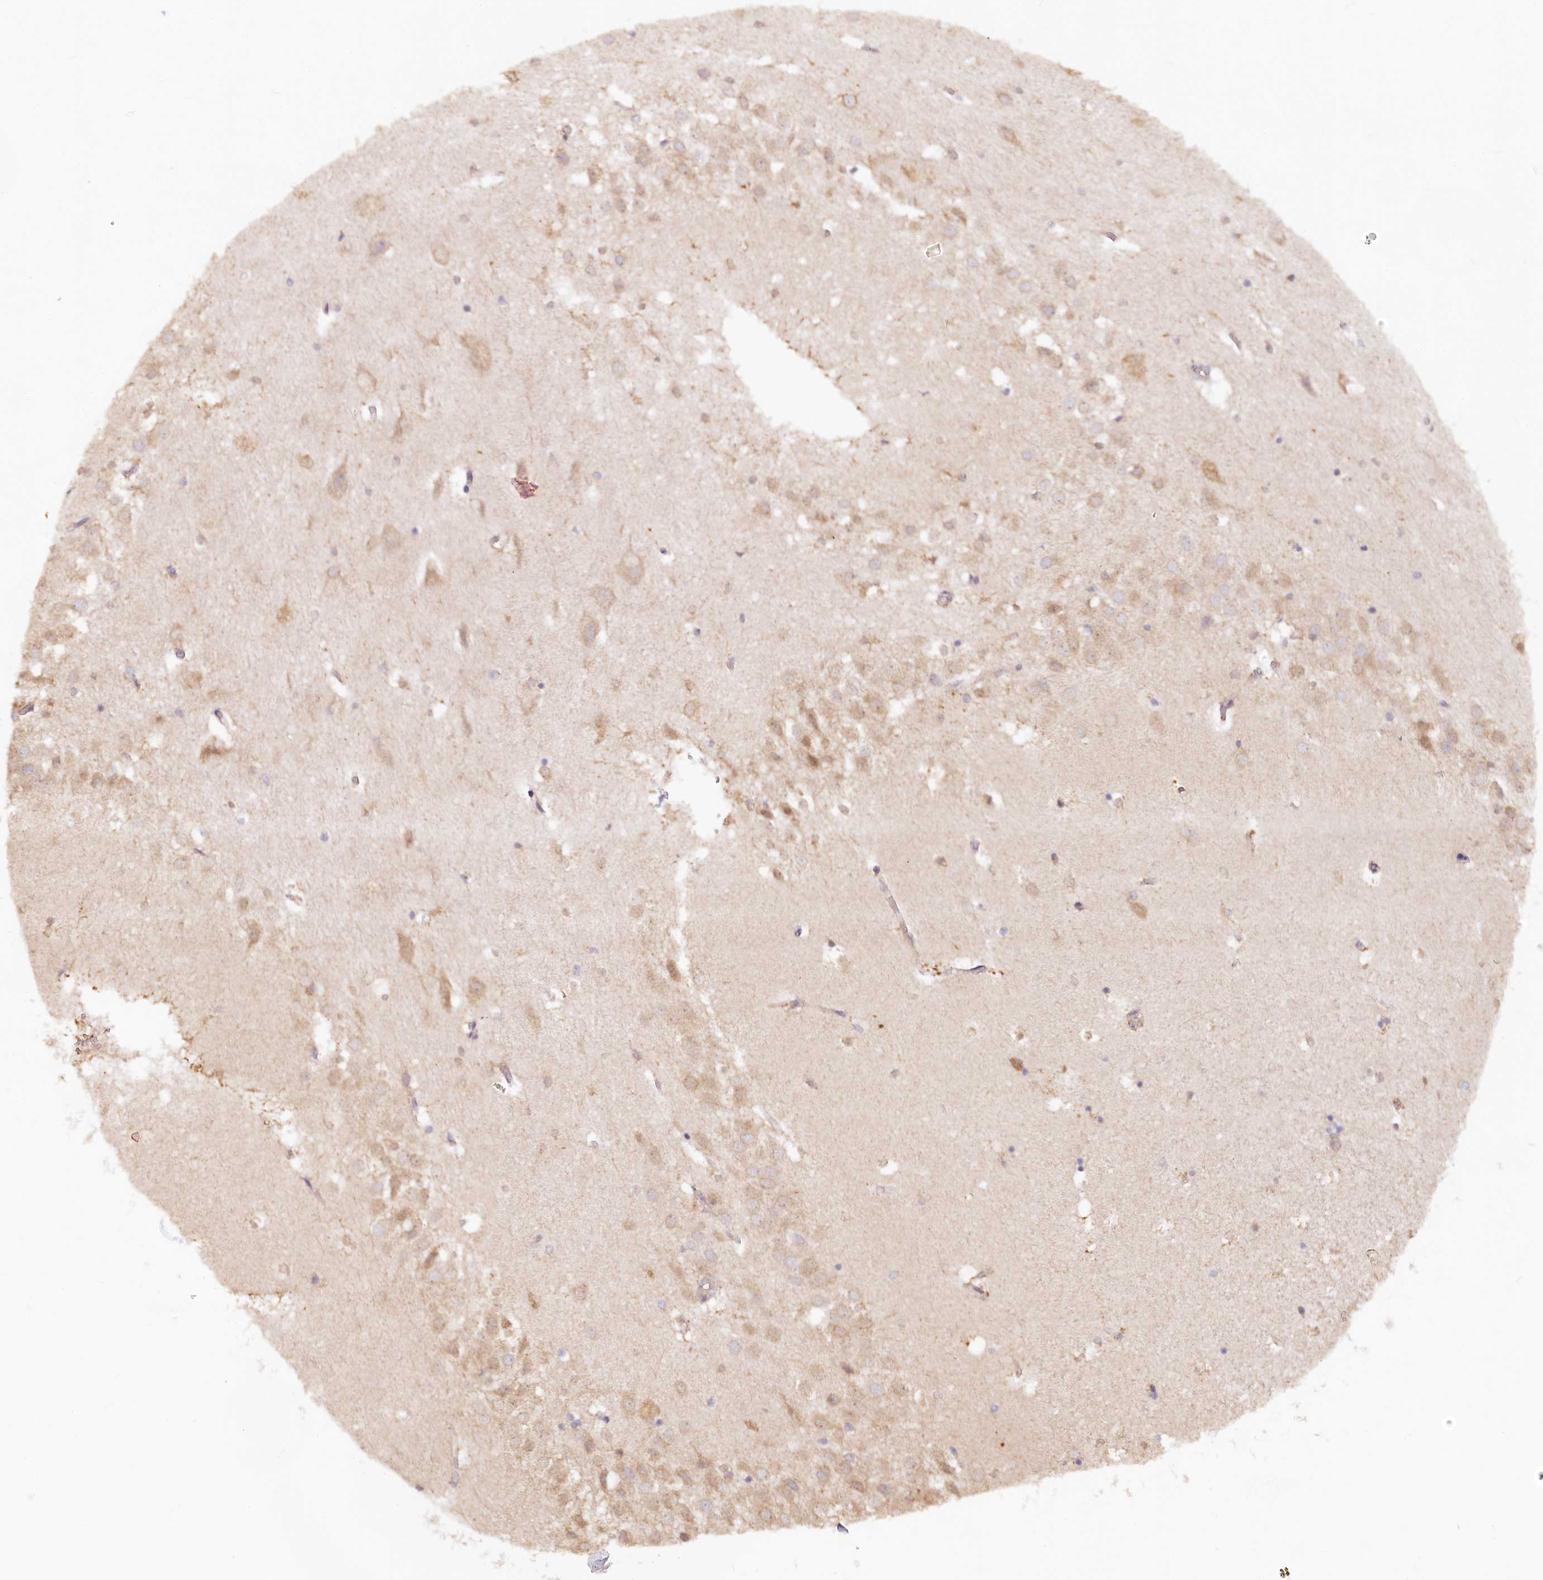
{"staining": {"intensity": "weak", "quantity": "<25%", "location": "cytoplasmic/membranous"}, "tissue": "hippocampus", "cell_type": "Glial cells", "image_type": "normal", "snomed": [{"axis": "morphology", "description": "Normal tissue, NOS"}, {"axis": "topography", "description": "Hippocampus"}], "caption": "Glial cells are negative for brown protein staining in normal hippocampus. (Stains: DAB (3,3'-diaminobenzidine) immunohistochemistry with hematoxylin counter stain, Microscopy: brightfield microscopy at high magnification).", "gene": "PAIP2", "patient": {"sex": "female", "age": 52}}